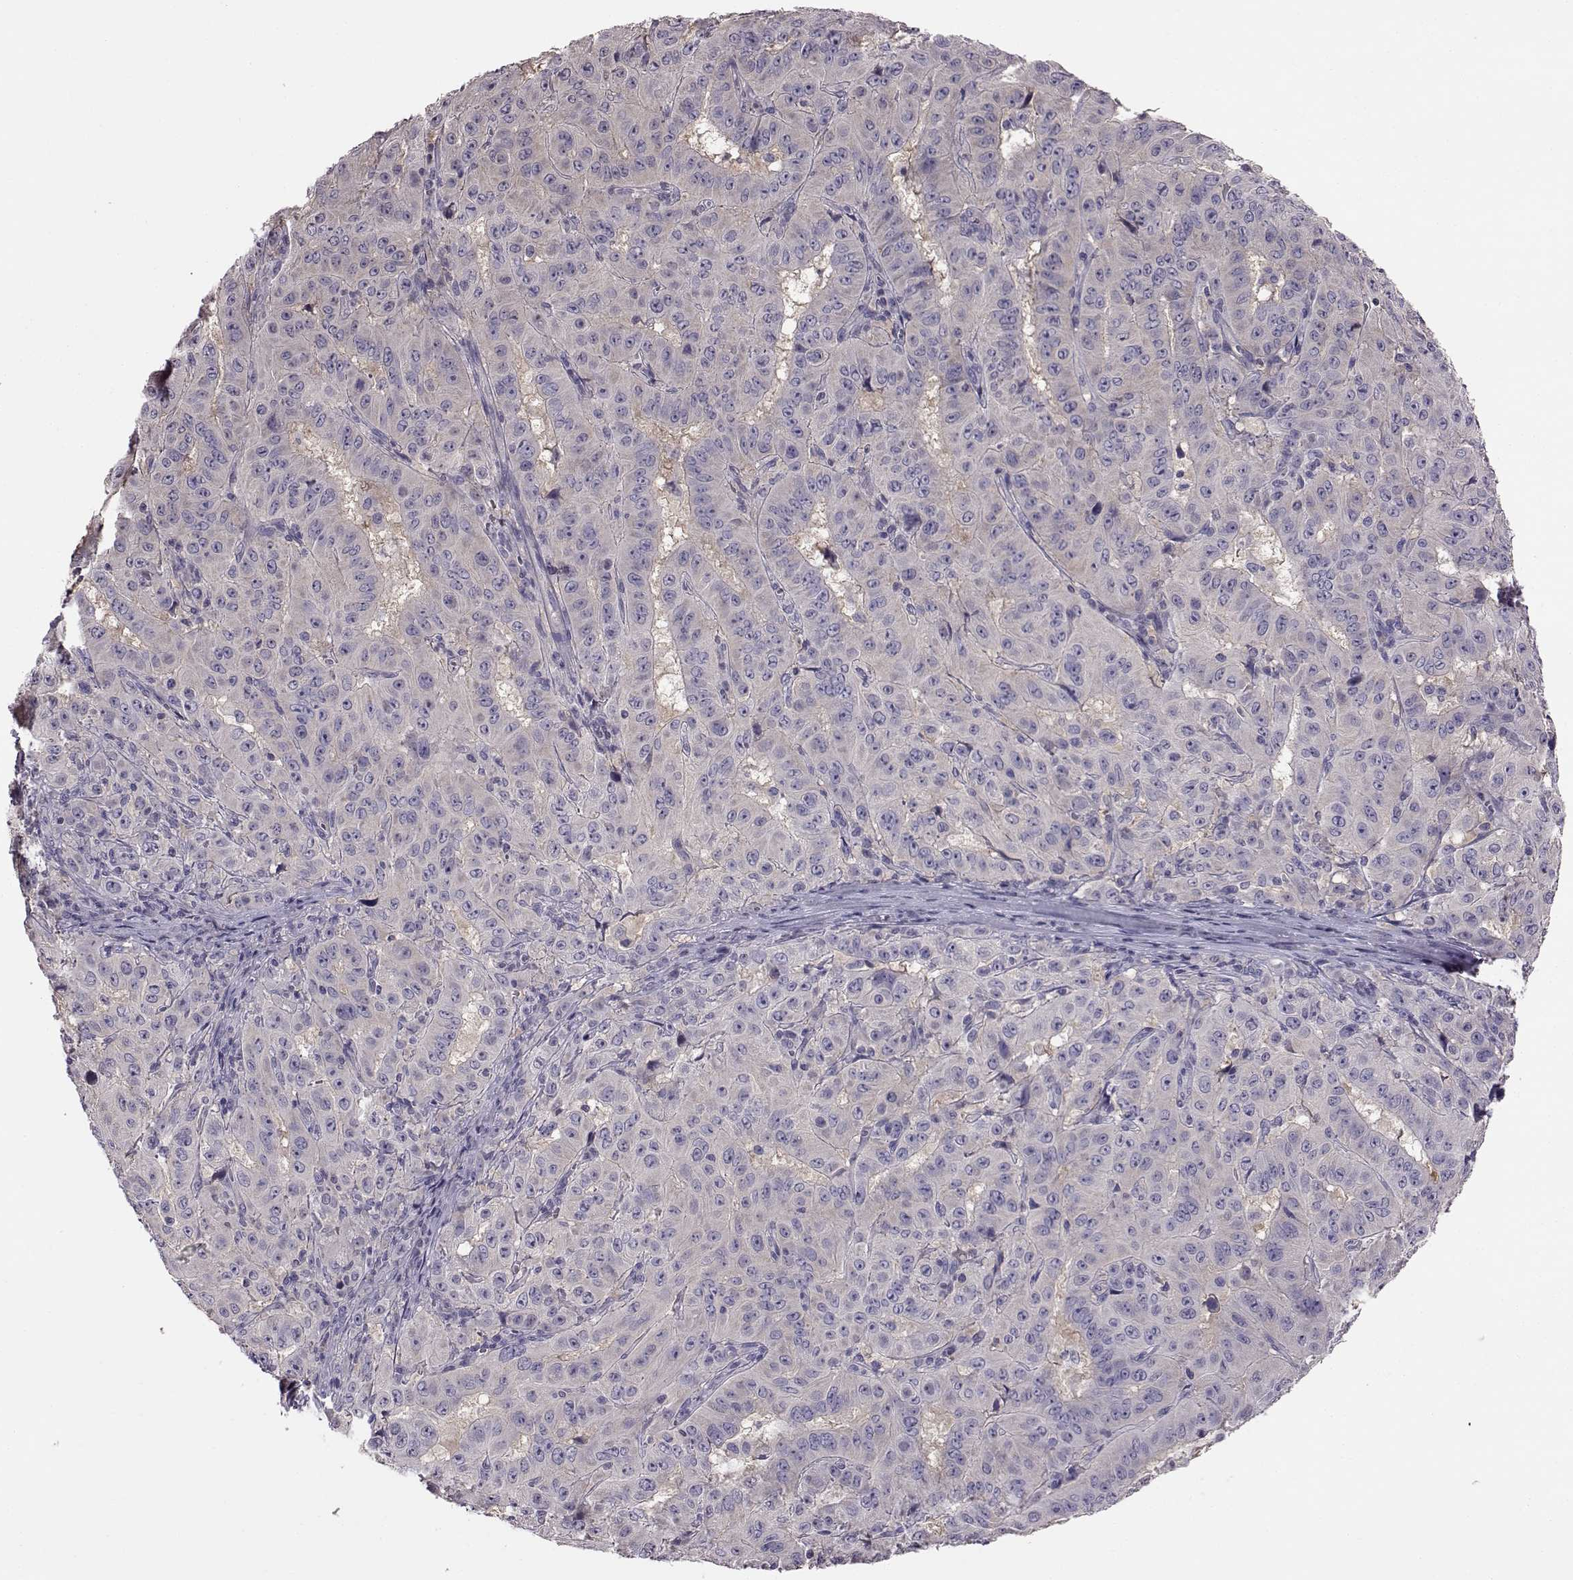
{"staining": {"intensity": "negative", "quantity": "none", "location": "none"}, "tissue": "pancreatic cancer", "cell_type": "Tumor cells", "image_type": "cancer", "snomed": [{"axis": "morphology", "description": "Adenocarcinoma, NOS"}, {"axis": "topography", "description": "Pancreas"}], "caption": "This is a image of immunohistochemistry (IHC) staining of pancreatic cancer, which shows no positivity in tumor cells.", "gene": "ADGRG2", "patient": {"sex": "male", "age": 63}}